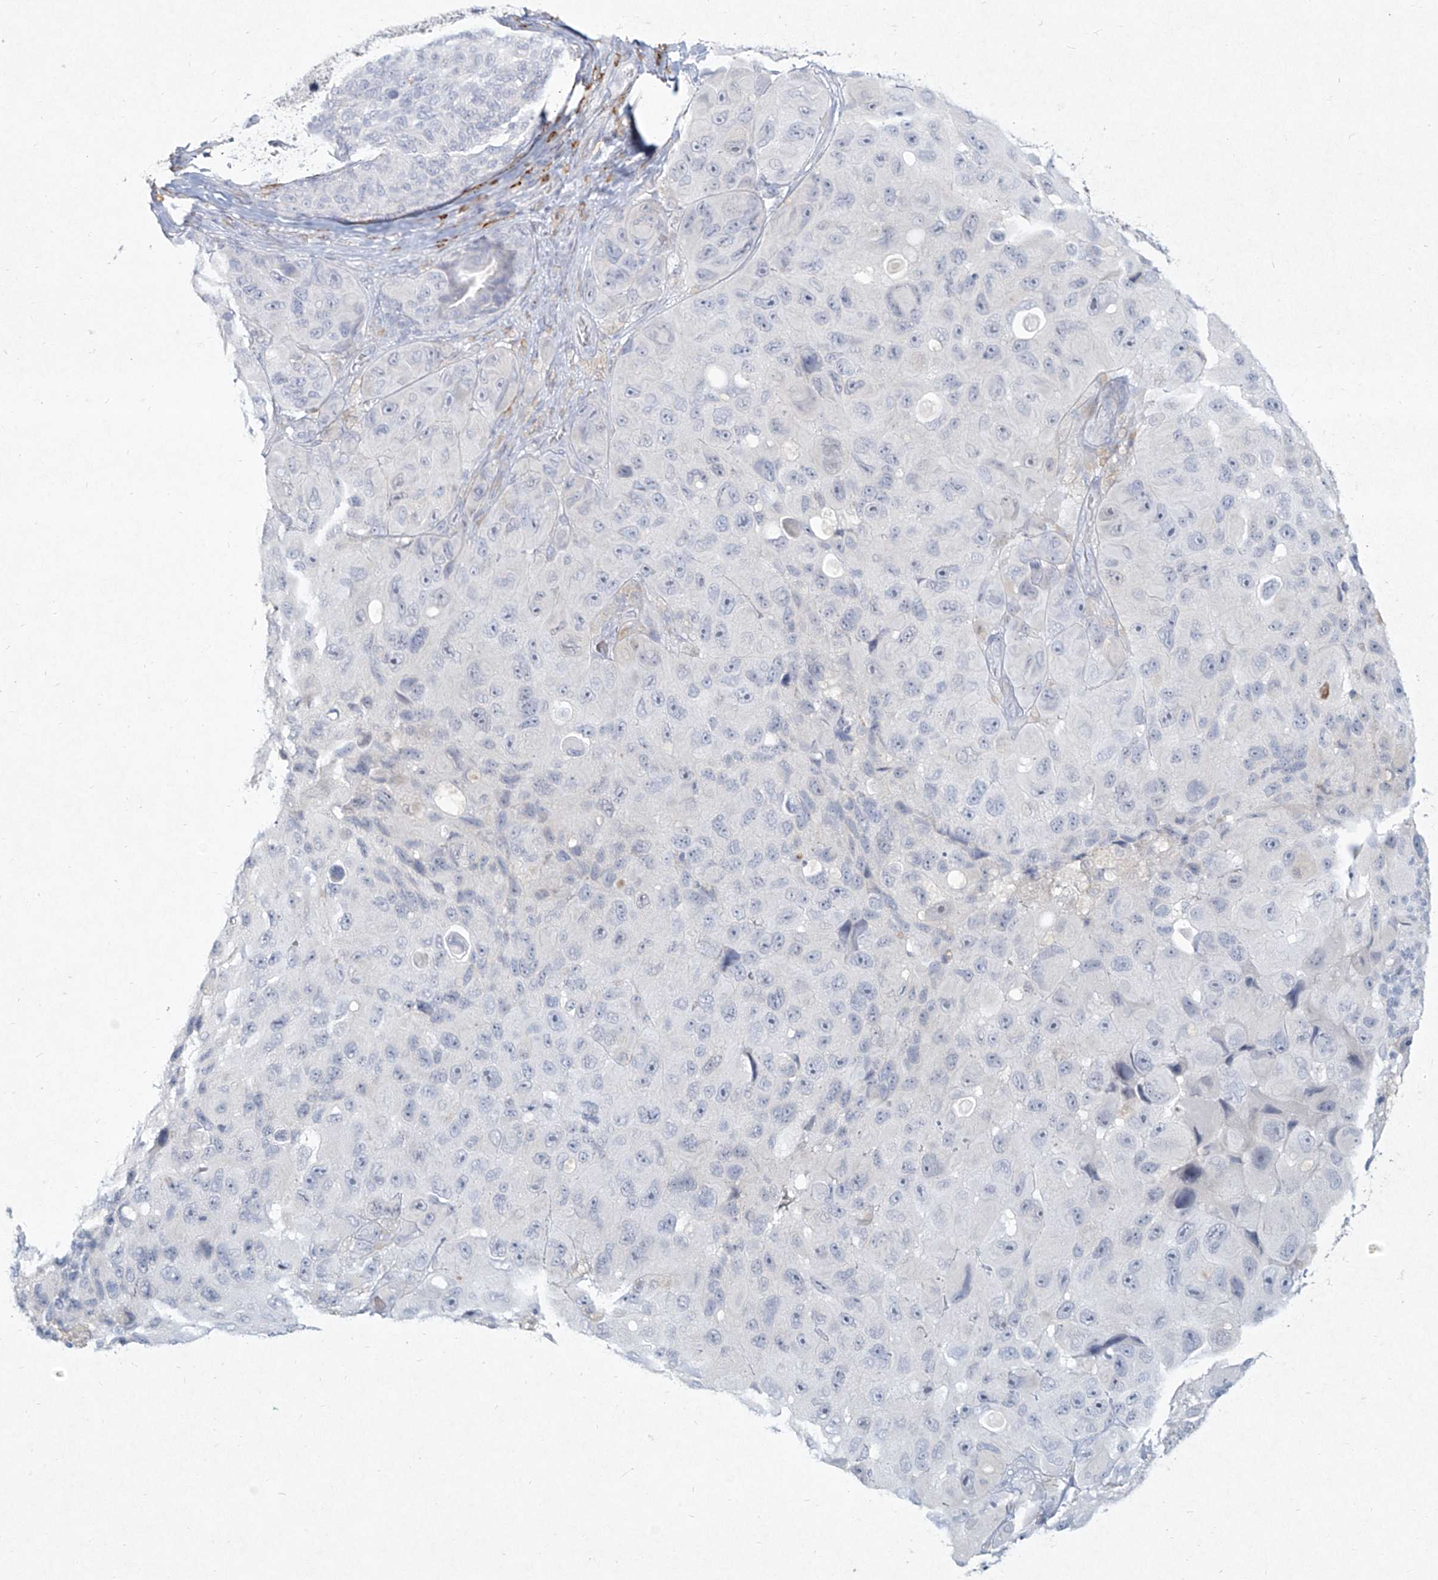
{"staining": {"intensity": "negative", "quantity": "none", "location": "none"}, "tissue": "melanoma", "cell_type": "Tumor cells", "image_type": "cancer", "snomed": [{"axis": "morphology", "description": "Malignant melanoma, NOS"}, {"axis": "topography", "description": "Skin"}], "caption": "IHC of human melanoma displays no expression in tumor cells.", "gene": "CD209", "patient": {"sex": "female", "age": 73}}